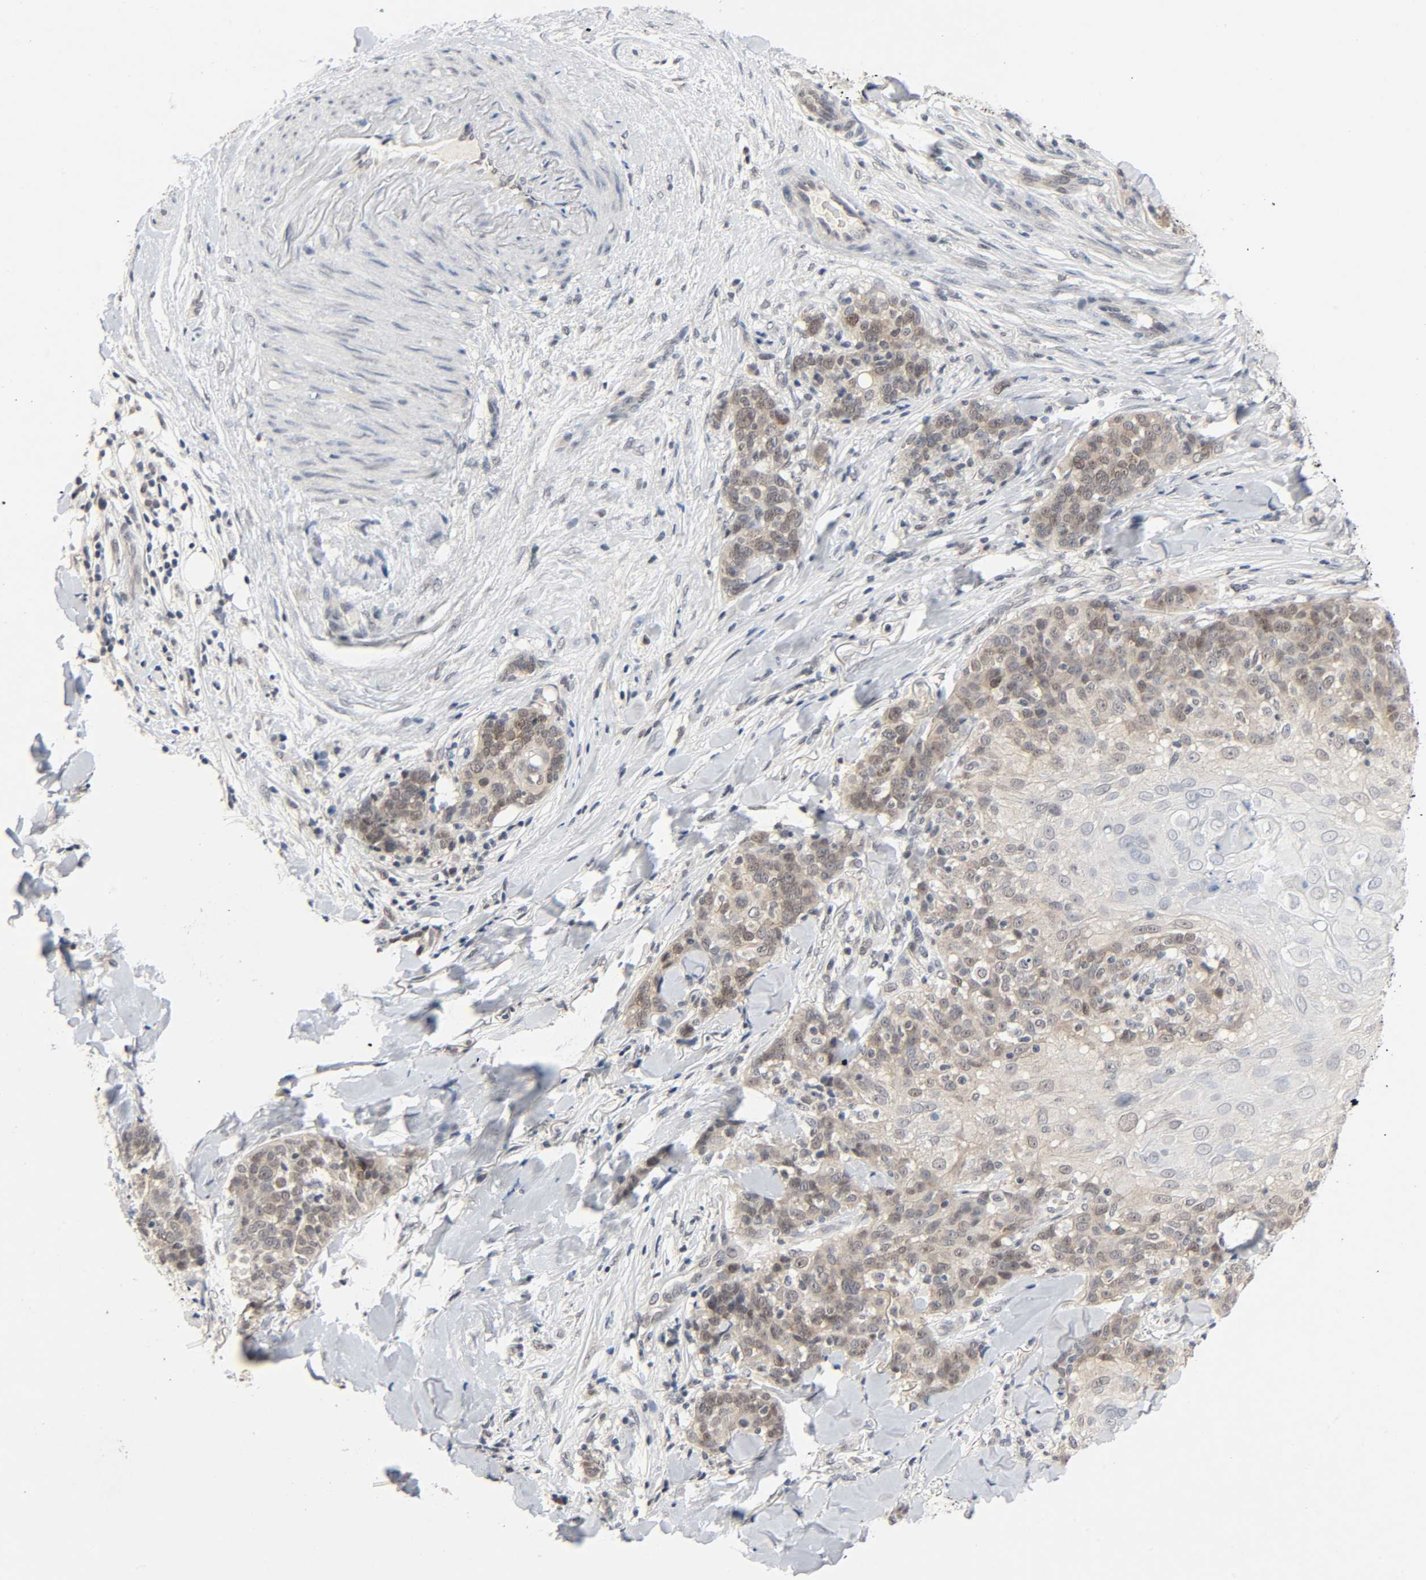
{"staining": {"intensity": "weak", "quantity": "25%-75%", "location": "cytoplasmic/membranous,nuclear"}, "tissue": "skin cancer", "cell_type": "Tumor cells", "image_type": "cancer", "snomed": [{"axis": "morphology", "description": "Normal tissue, NOS"}, {"axis": "morphology", "description": "Squamous cell carcinoma, NOS"}, {"axis": "topography", "description": "Skin"}], "caption": "The image reveals a brown stain indicating the presence of a protein in the cytoplasmic/membranous and nuclear of tumor cells in skin squamous cell carcinoma. (Brightfield microscopy of DAB IHC at high magnification).", "gene": "MAPKAPK5", "patient": {"sex": "female", "age": 83}}